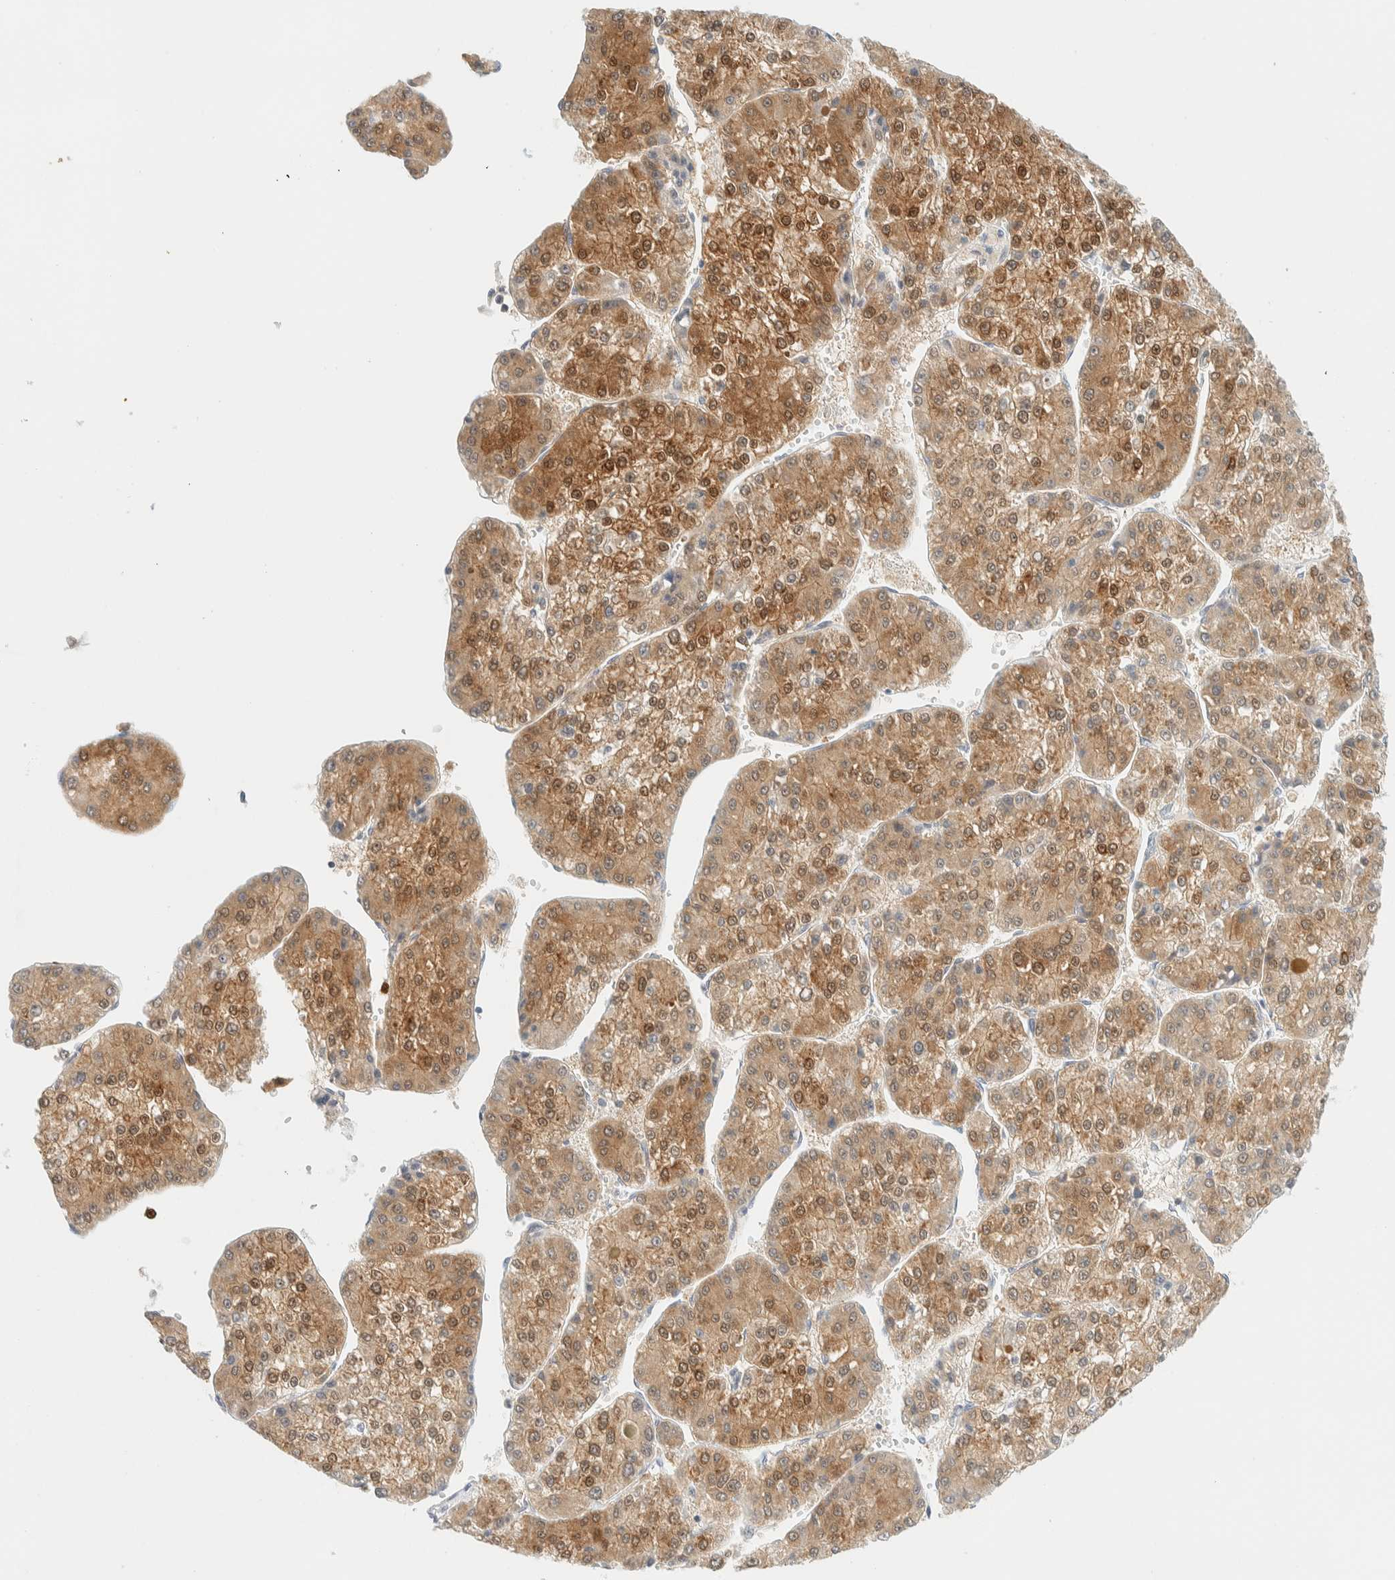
{"staining": {"intensity": "moderate", "quantity": ">75%", "location": "cytoplasmic/membranous,nuclear"}, "tissue": "liver cancer", "cell_type": "Tumor cells", "image_type": "cancer", "snomed": [{"axis": "morphology", "description": "Carcinoma, Hepatocellular, NOS"}, {"axis": "topography", "description": "Liver"}], "caption": "Immunohistochemical staining of hepatocellular carcinoma (liver) exhibits moderate cytoplasmic/membranous and nuclear protein staining in about >75% of tumor cells.", "gene": "PCYT2", "patient": {"sex": "female", "age": 73}}